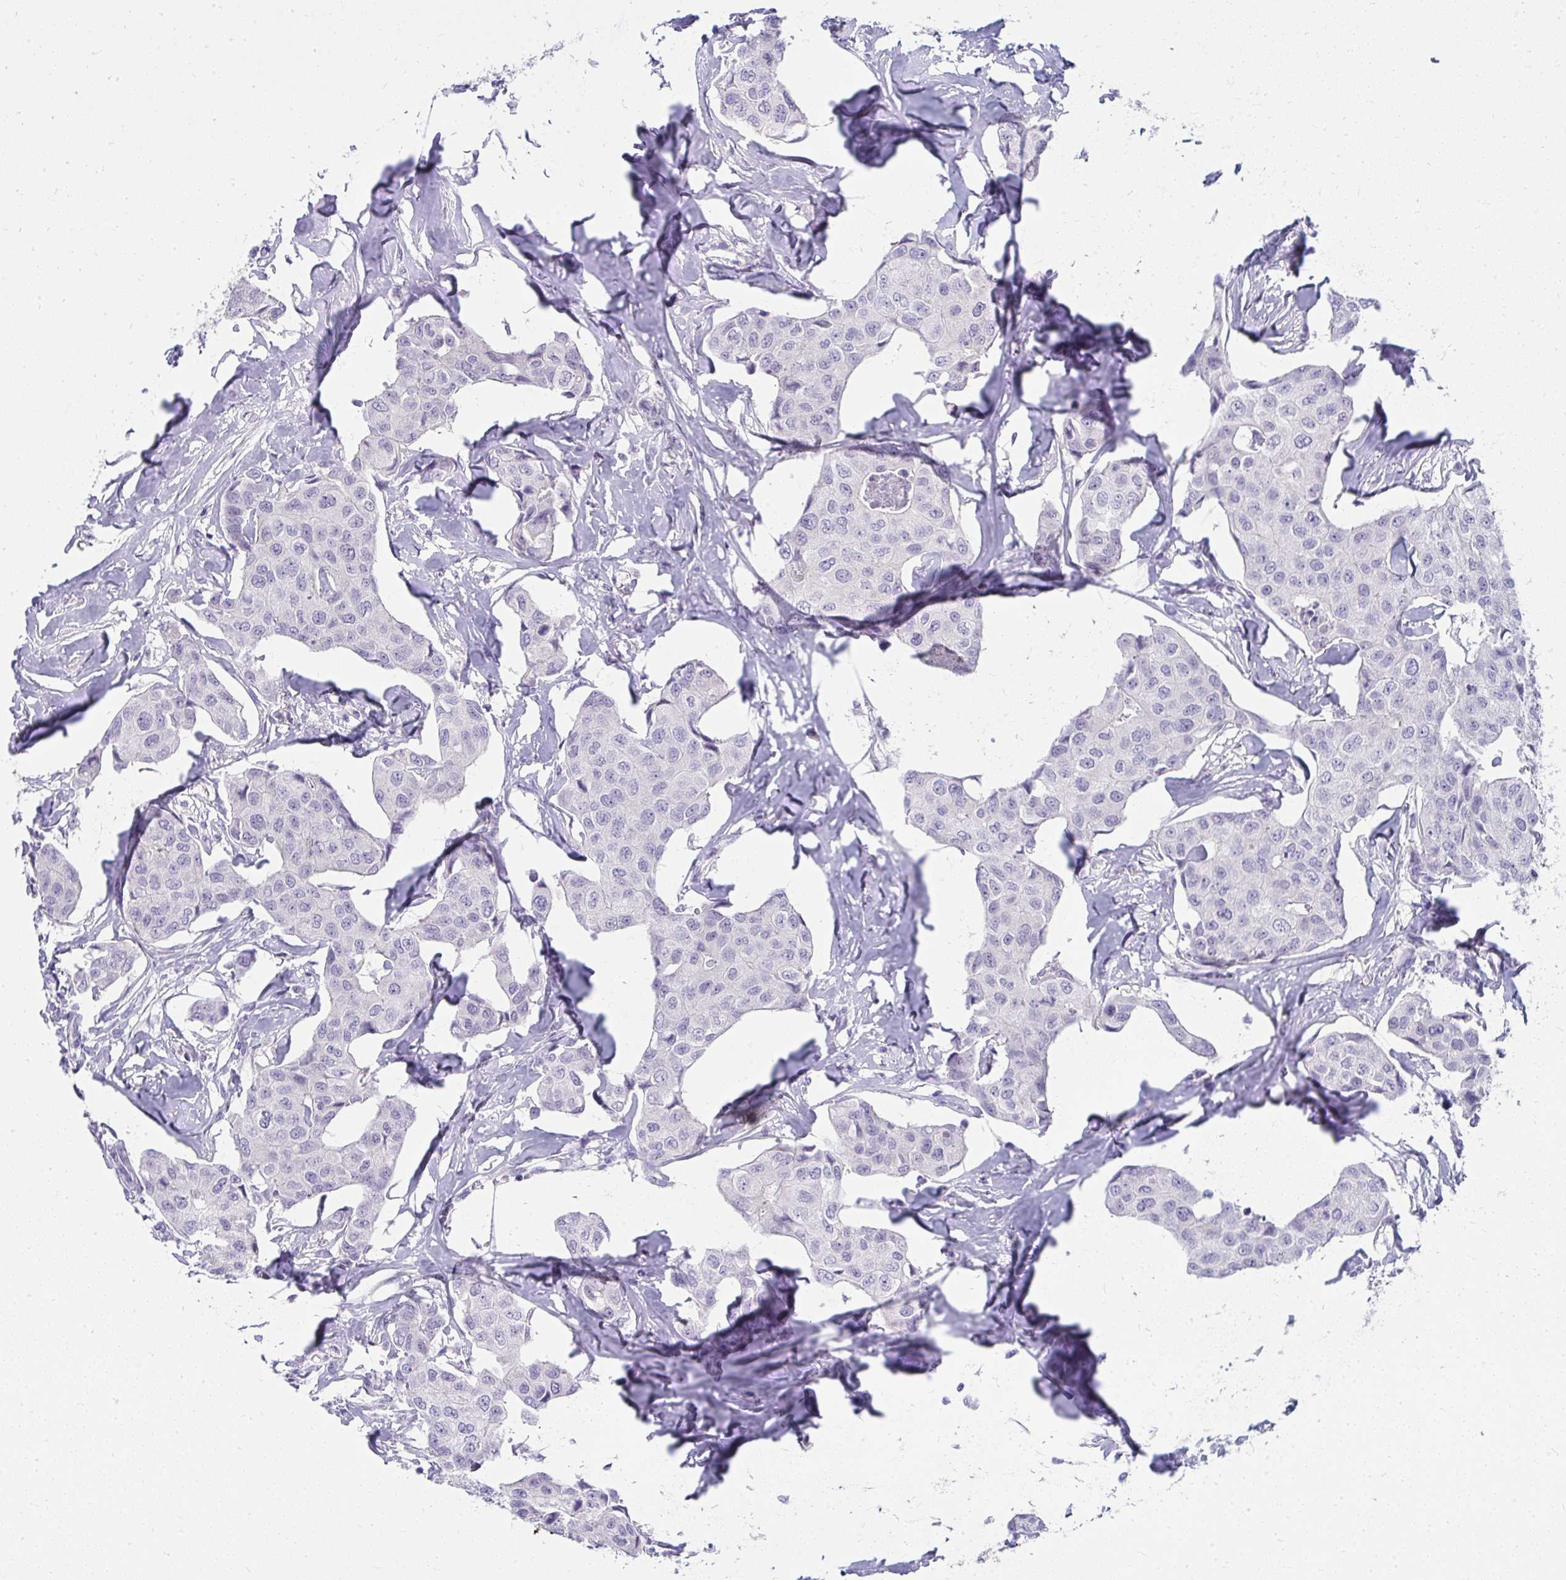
{"staining": {"intensity": "negative", "quantity": "none", "location": "none"}, "tissue": "breast cancer", "cell_type": "Tumor cells", "image_type": "cancer", "snomed": [{"axis": "morphology", "description": "Duct carcinoma"}, {"axis": "topography", "description": "Breast"}, {"axis": "topography", "description": "Lymph node"}], "caption": "DAB immunohistochemical staining of breast cancer (intraductal carcinoma) exhibits no significant expression in tumor cells.", "gene": "UGT3A2", "patient": {"sex": "female", "age": 80}}